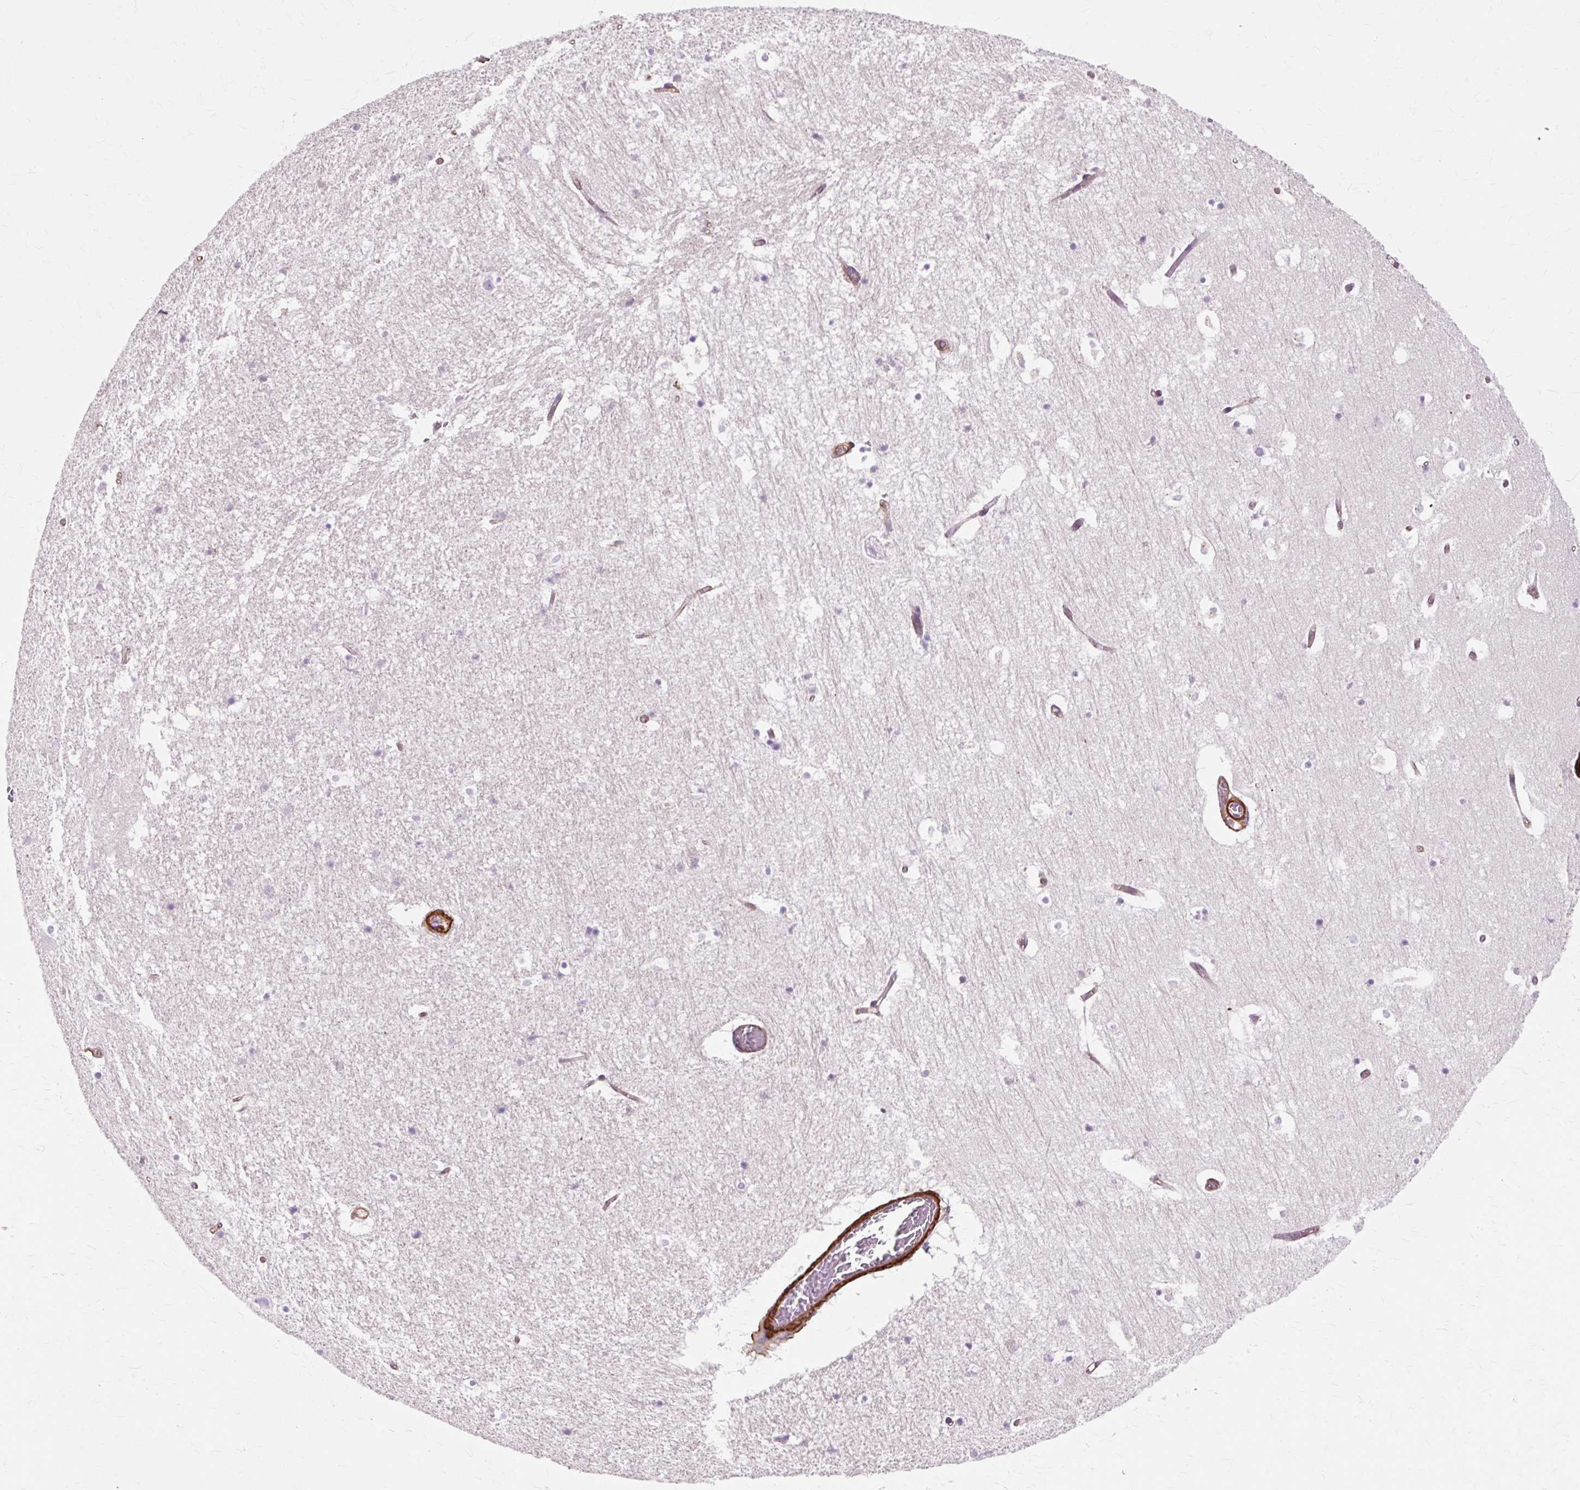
{"staining": {"intensity": "negative", "quantity": "none", "location": "none"}, "tissue": "hippocampus", "cell_type": "Glial cells", "image_type": "normal", "snomed": [{"axis": "morphology", "description": "Normal tissue, NOS"}, {"axis": "topography", "description": "Hippocampus"}], "caption": "Immunohistochemistry (IHC) of unremarkable human hippocampus exhibits no expression in glial cells.", "gene": "TBC1D2B", "patient": {"sex": "female", "age": 52}}